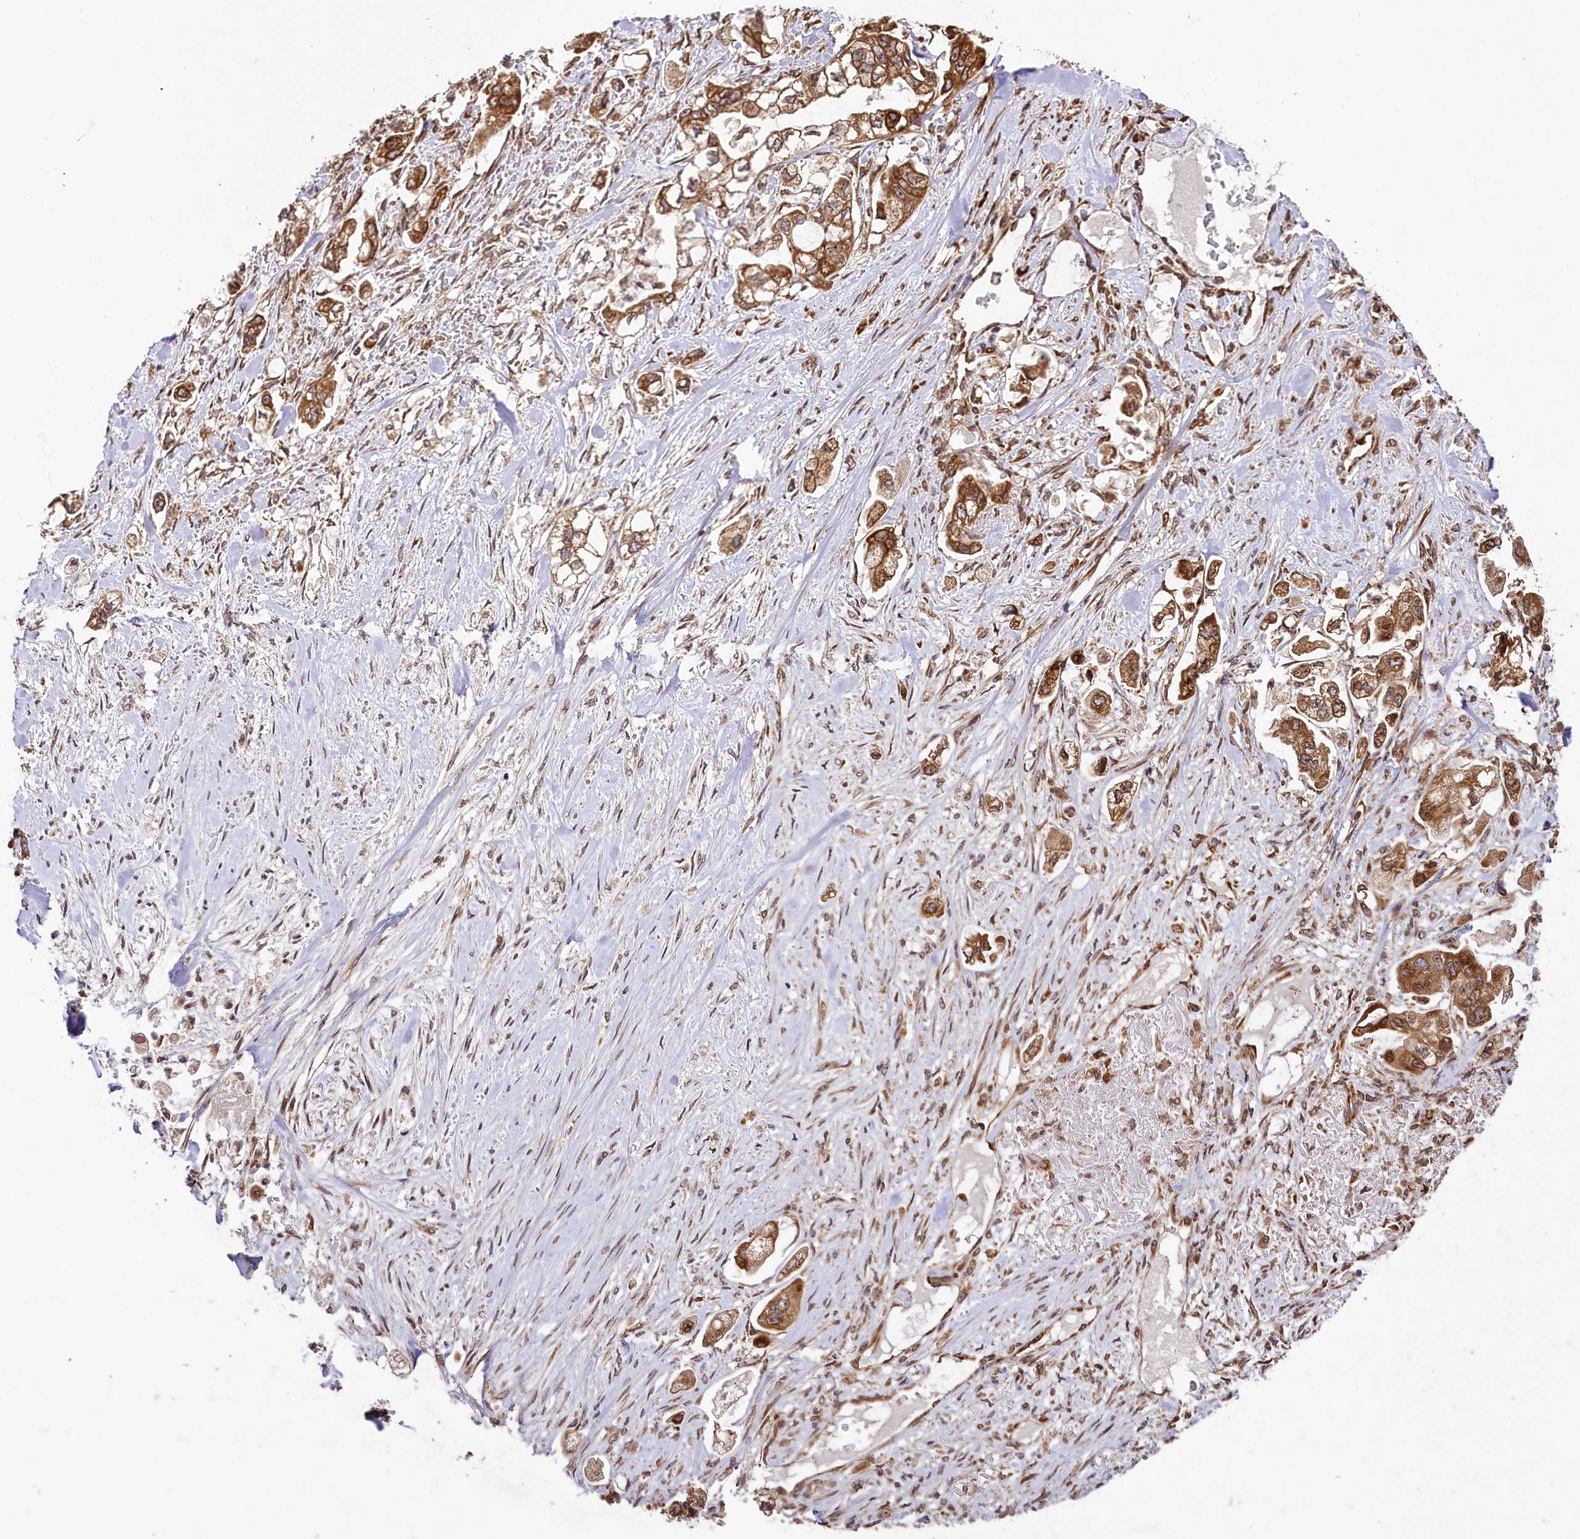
{"staining": {"intensity": "strong", "quantity": ">75%", "location": "cytoplasmic/membranous"}, "tissue": "stomach cancer", "cell_type": "Tumor cells", "image_type": "cancer", "snomed": [{"axis": "morphology", "description": "Adenocarcinoma, NOS"}, {"axis": "topography", "description": "Stomach"}], "caption": "Immunohistochemistry micrograph of neoplastic tissue: human stomach cancer stained using immunohistochemistry shows high levels of strong protein expression localized specifically in the cytoplasmic/membranous of tumor cells, appearing as a cytoplasmic/membranous brown color.", "gene": "LARP4", "patient": {"sex": "male", "age": 62}}